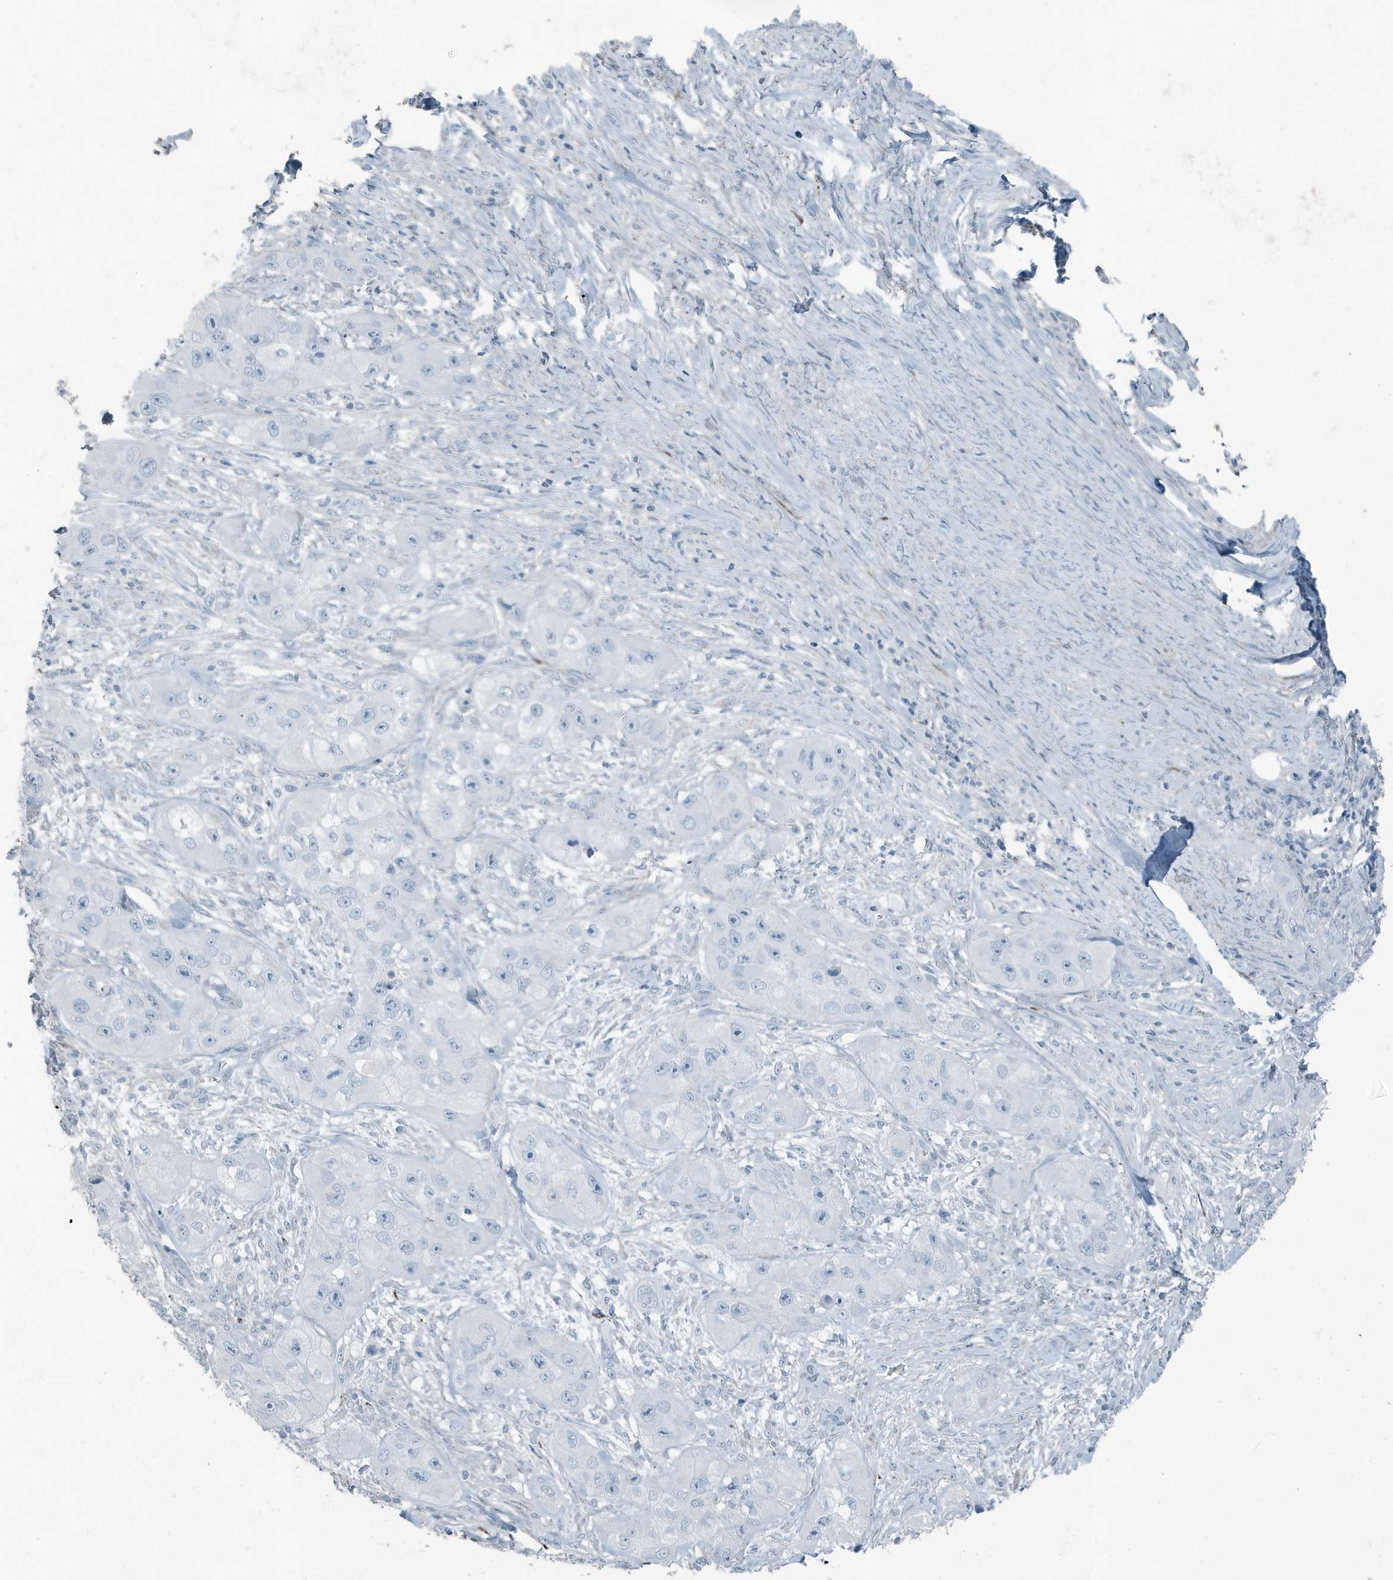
{"staining": {"intensity": "negative", "quantity": "none", "location": "none"}, "tissue": "skin cancer", "cell_type": "Tumor cells", "image_type": "cancer", "snomed": [{"axis": "morphology", "description": "Squamous cell carcinoma, NOS"}, {"axis": "topography", "description": "Skin"}, {"axis": "topography", "description": "Subcutis"}], "caption": "Immunohistochemistry histopathology image of neoplastic tissue: human skin squamous cell carcinoma stained with DAB shows no significant protein staining in tumor cells. The staining is performed using DAB brown chromogen with nuclei counter-stained in using hematoxylin.", "gene": "FAM162A", "patient": {"sex": "male", "age": 73}}